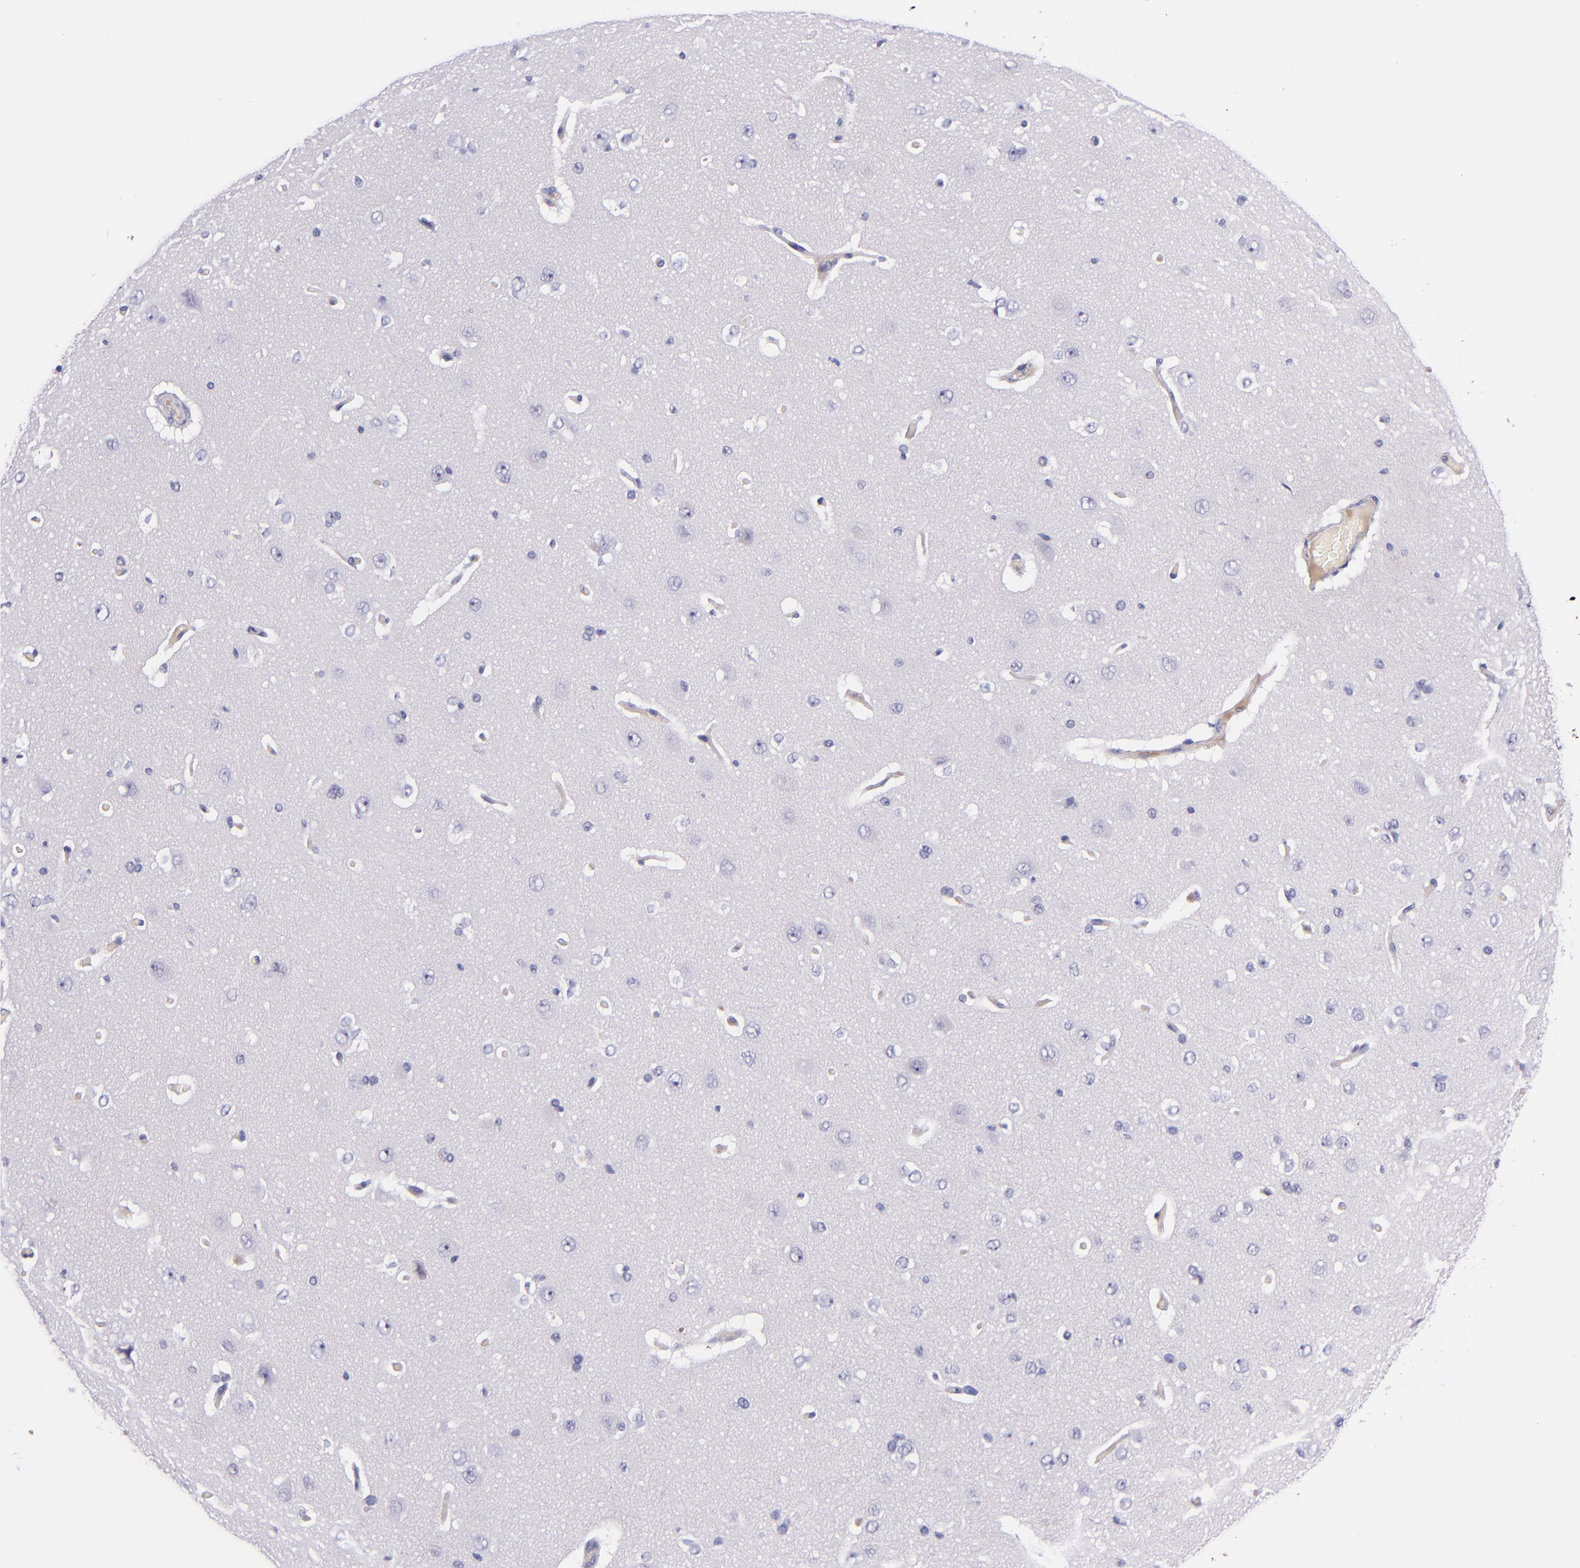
{"staining": {"intensity": "negative", "quantity": "none", "location": "none"}, "tissue": "cerebral cortex", "cell_type": "Endothelial cells", "image_type": "normal", "snomed": [{"axis": "morphology", "description": "Normal tissue, NOS"}, {"axis": "topography", "description": "Cerebral cortex"}], "caption": "A micrograph of cerebral cortex stained for a protein displays no brown staining in endothelial cells.", "gene": "KNG1", "patient": {"sex": "female", "age": 45}}